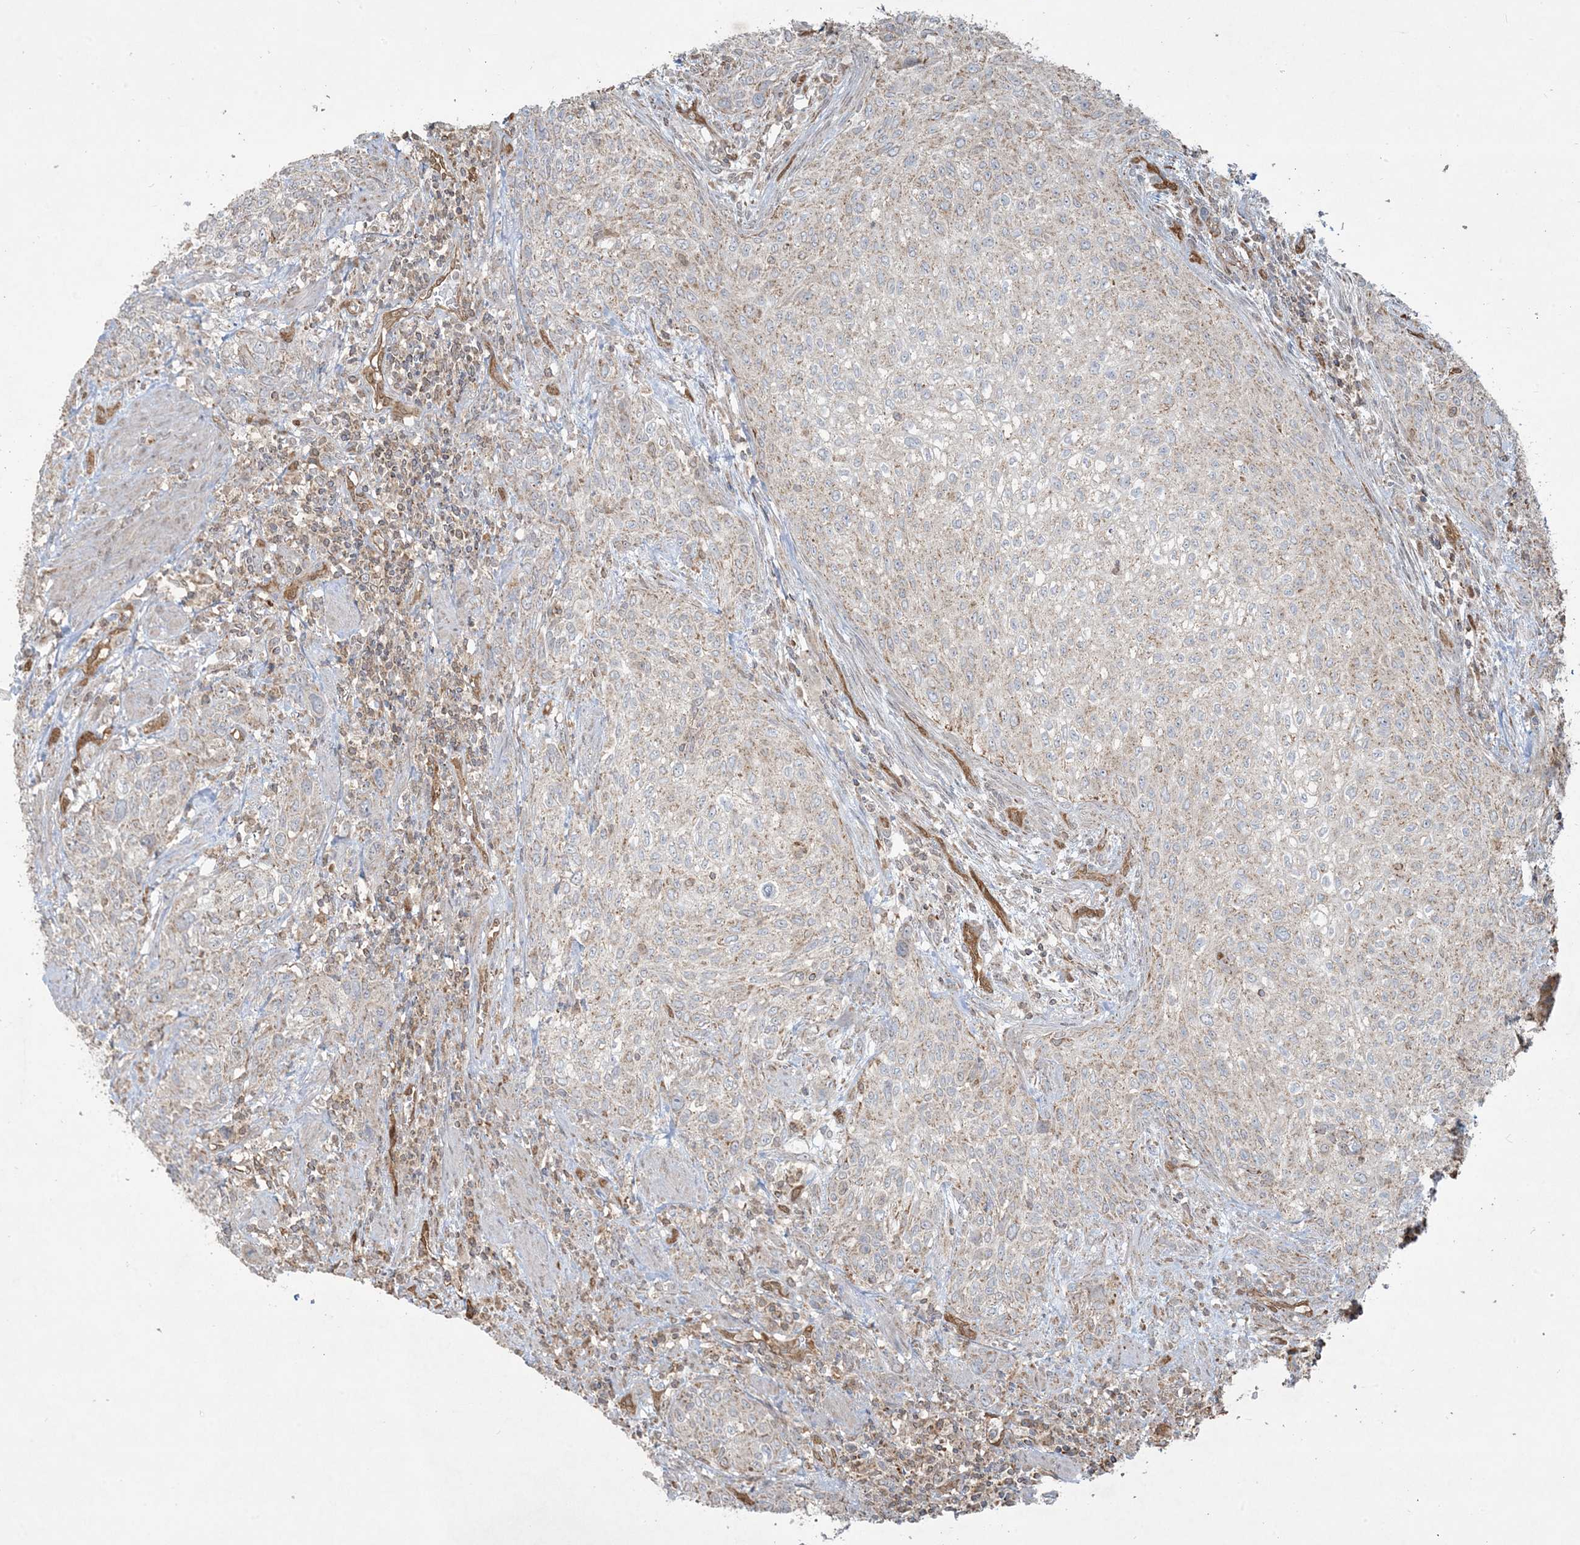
{"staining": {"intensity": "weak", "quantity": "25%-75%", "location": "cytoplasmic/membranous"}, "tissue": "urothelial cancer", "cell_type": "Tumor cells", "image_type": "cancer", "snomed": [{"axis": "morphology", "description": "Urothelial carcinoma, High grade"}, {"axis": "topography", "description": "Urinary bladder"}], "caption": "This is an image of IHC staining of urothelial cancer, which shows weak positivity in the cytoplasmic/membranous of tumor cells.", "gene": "PPM1F", "patient": {"sex": "male", "age": 35}}